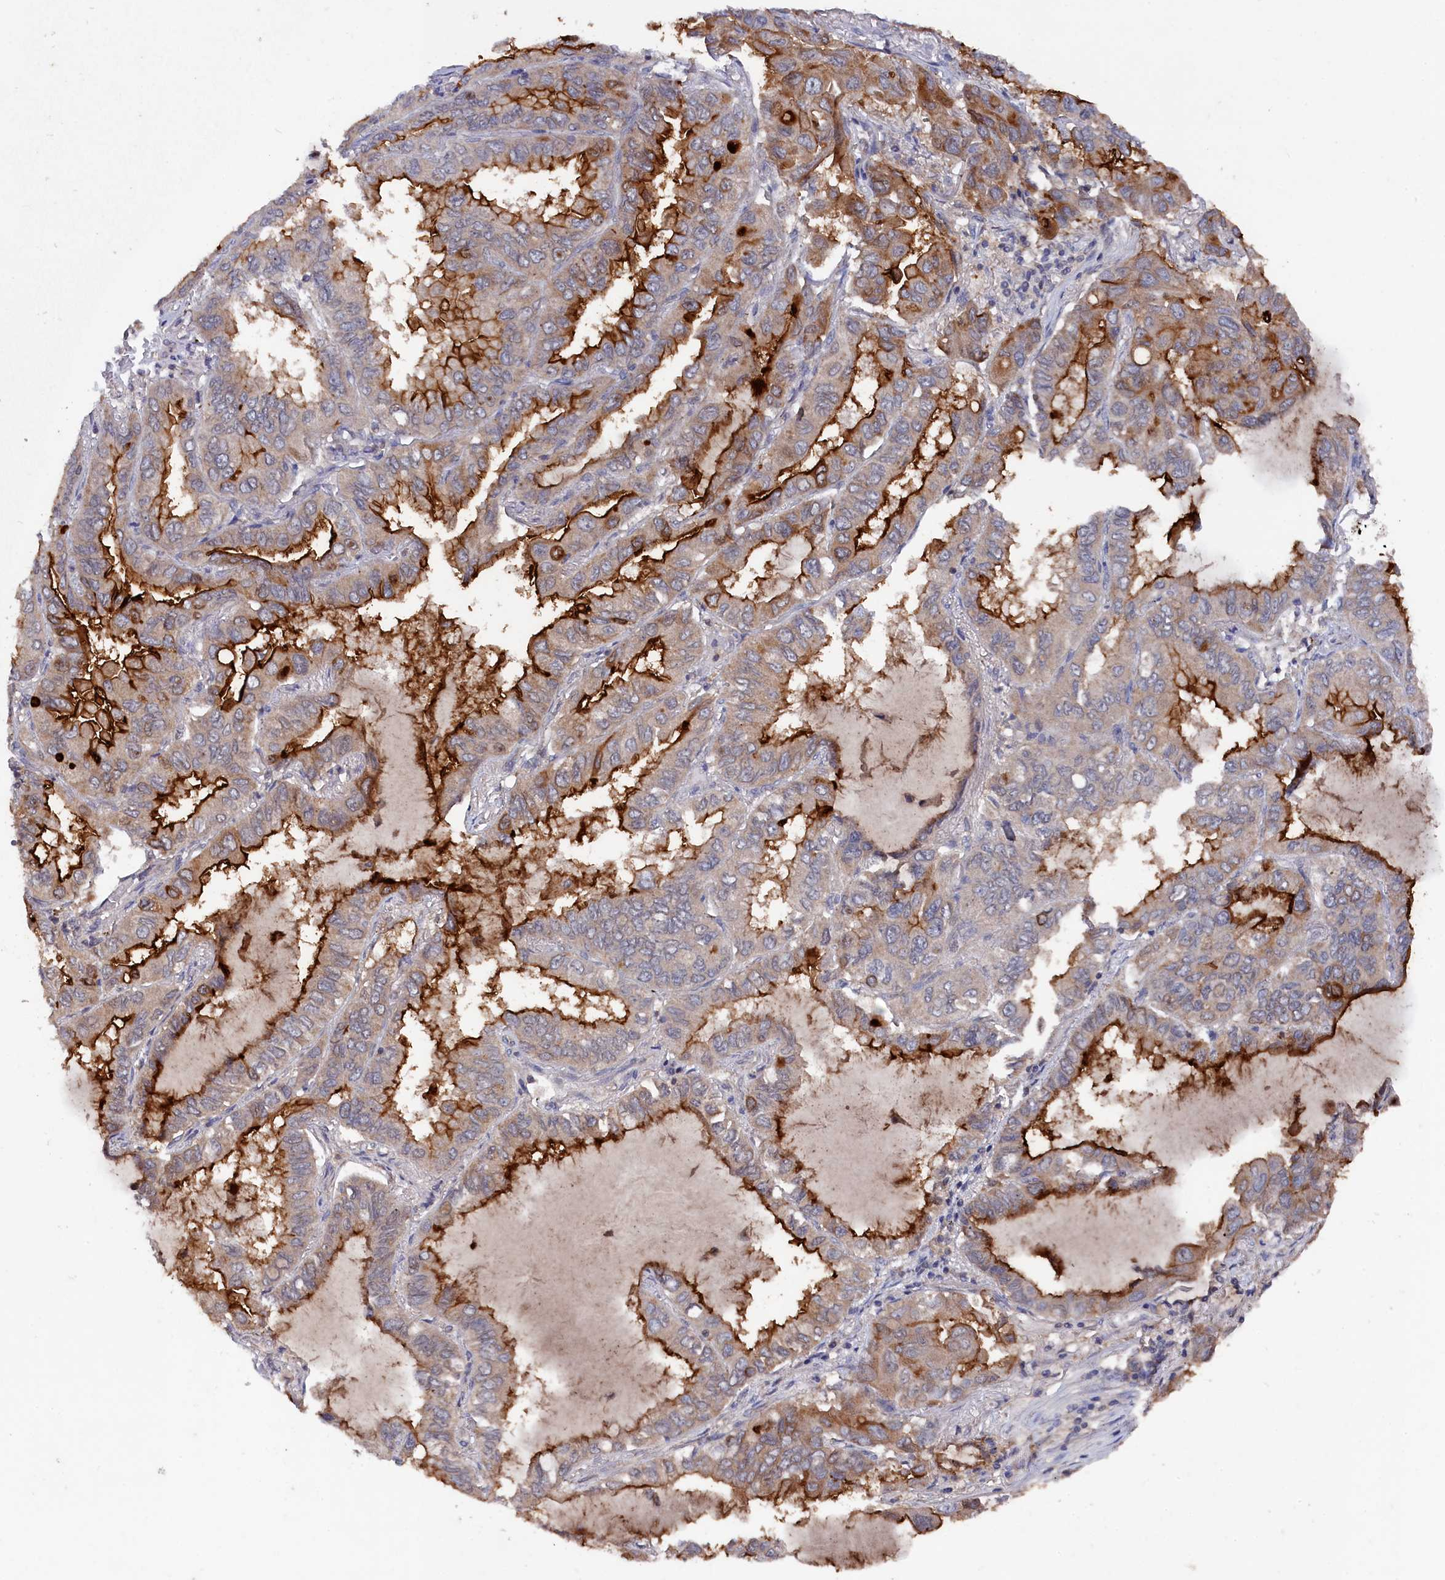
{"staining": {"intensity": "strong", "quantity": "25%-75%", "location": "cytoplasmic/membranous"}, "tissue": "lung cancer", "cell_type": "Tumor cells", "image_type": "cancer", "snomed": [{"axis": "morphology", "description": "Adenocarcinoma, NOS"}, {"axis": "topography", "description": "Lung"}], "caption": "An image of adenocarcinoma (lung) stained for a protein exhibits strong cytoplasmic/membranous brown staining in tumor cells. (brown staining indicates protein expression, while blue staining denotes nuclei).", "gene": "TMC5", "patient": {"sex": "male", "age": 64}}